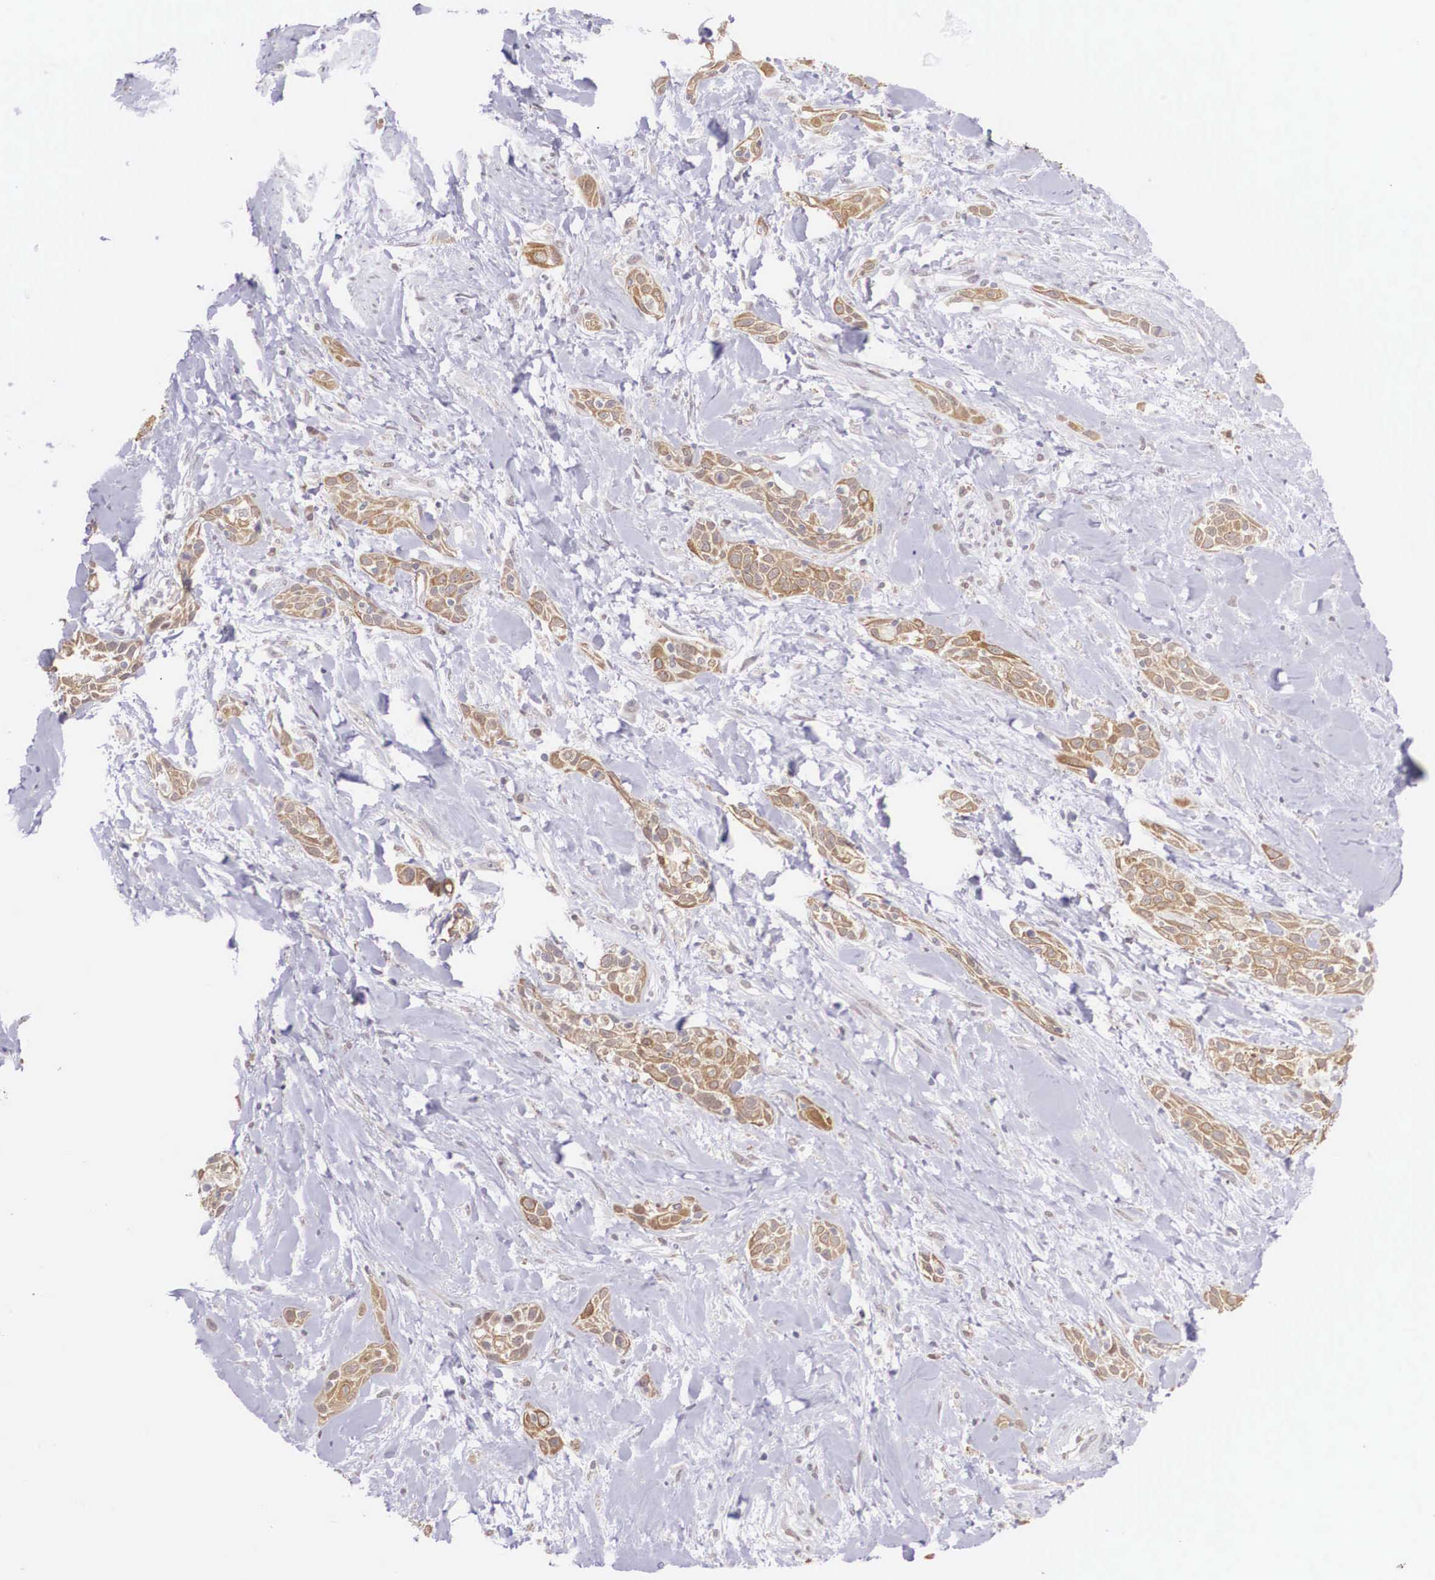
{"staining": {"intensity": "moderate", "quantity": "25%-75%", "location": "cytoplasmic/membranous"}, "tissue": "skin cancer", "cell_type": "Tumor cells", "image_type": "cancer", "snomed": [{"axis": "morphology", "description": "Squamous cell carcinoma, NOS"}, {"axis": "topography", "description": "Skin"}, {"axis": "topography", "description": "Anal"}], "caption": "Human skin cancer (squamous cell carcinoma) stained for a protein (brown) shows moderate cytoplasmic/membranous positive expression in about 25%-75% of tumor cells.", "gene": "SLC25A21", "patient": {"sex": "male", "age": 64}}